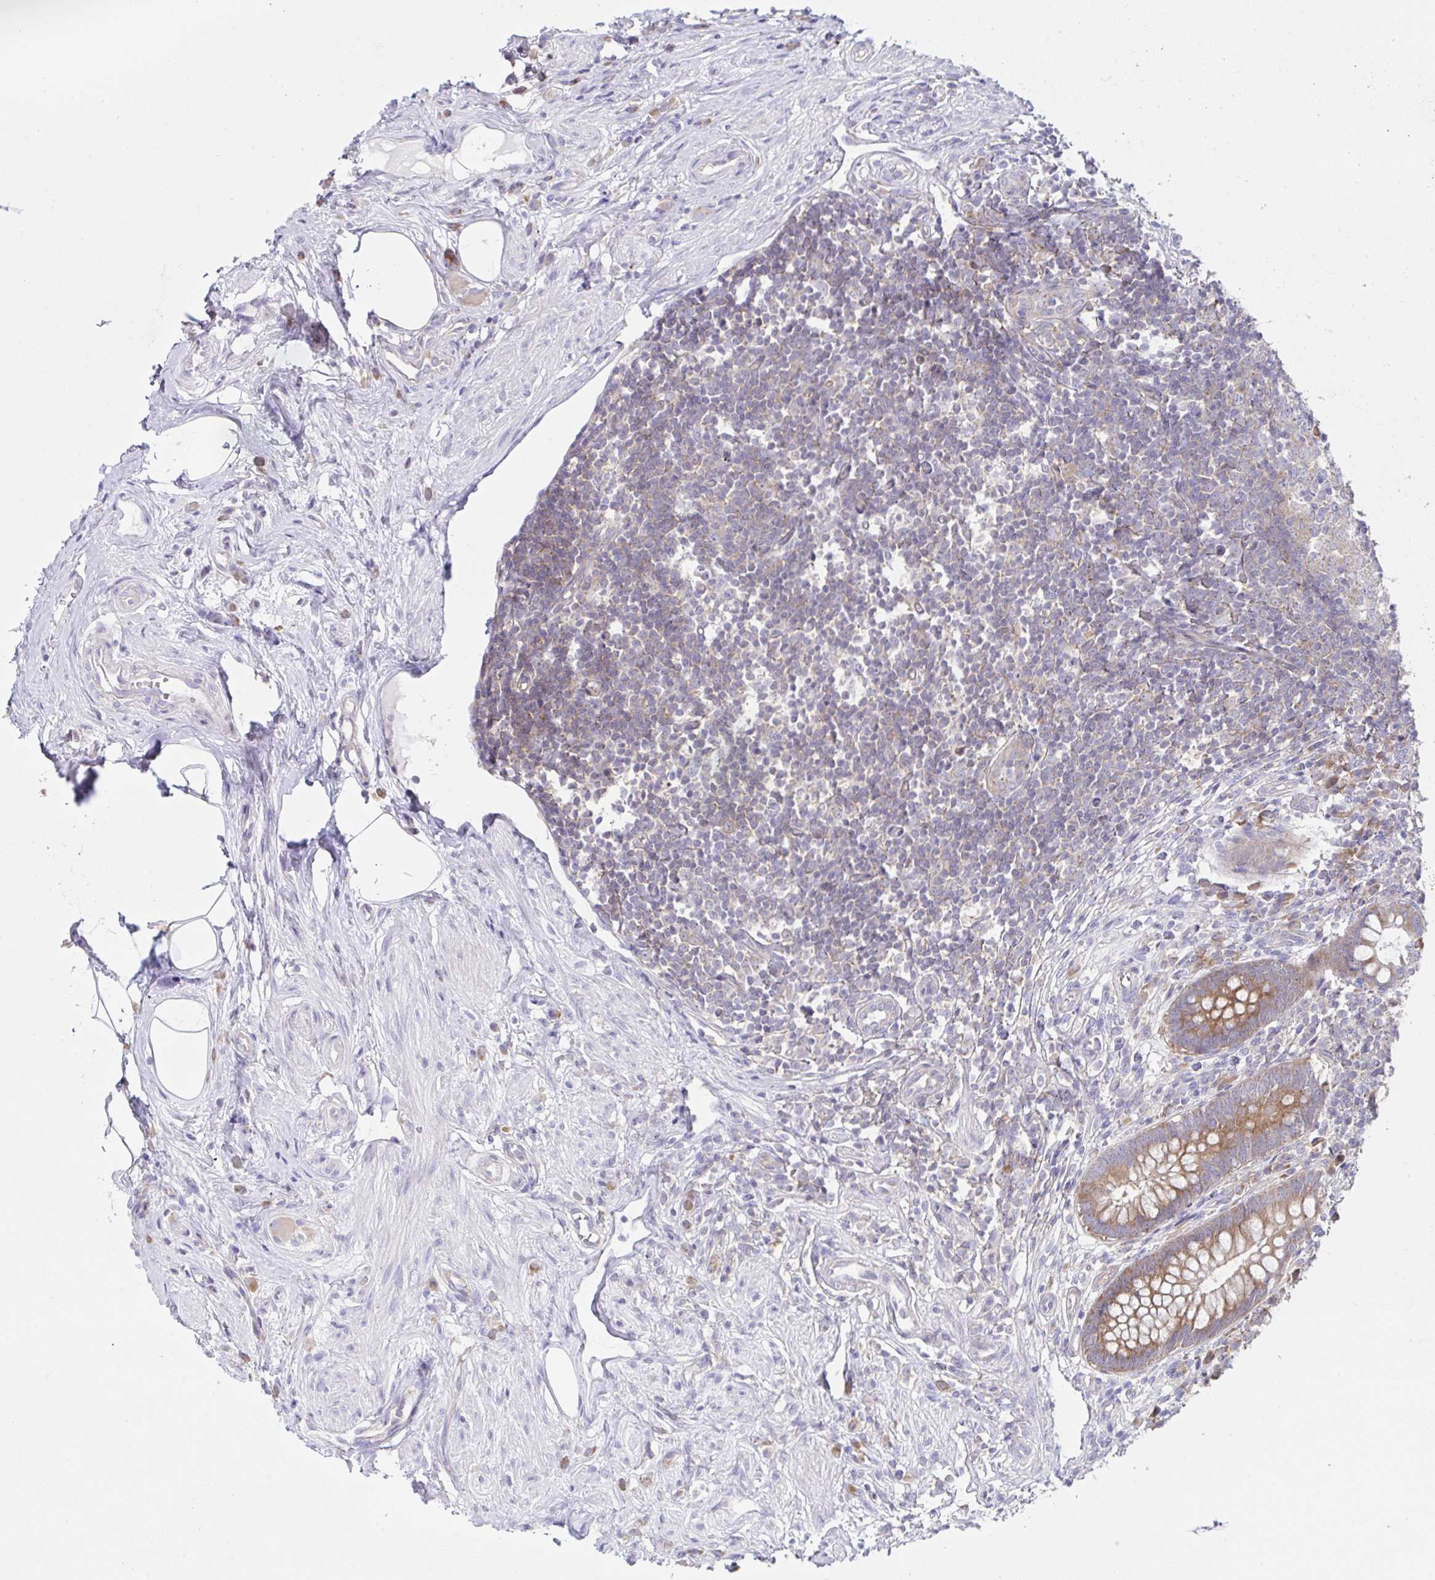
{"staining": {"intensity": "strong", "quantity": ">75%", "location": "cytoplasmic/membranous"}, "tissue": "appendix", "cell_type": "Glandular cells", "image_type": "normal", "snomed": [{"axis": "morphology", "description": "Normal tissue, NOS"}, {"axis": "topography", "description": "Appendix"}], "caption": "This micrograph displays immunohistochemistry staining of normal human appendix, with high strong cytoplasmic/membranous staining in approximately >75% of glandular cells.", "gene": "FAU", "patient": {"sex": "female", "age": 56}}